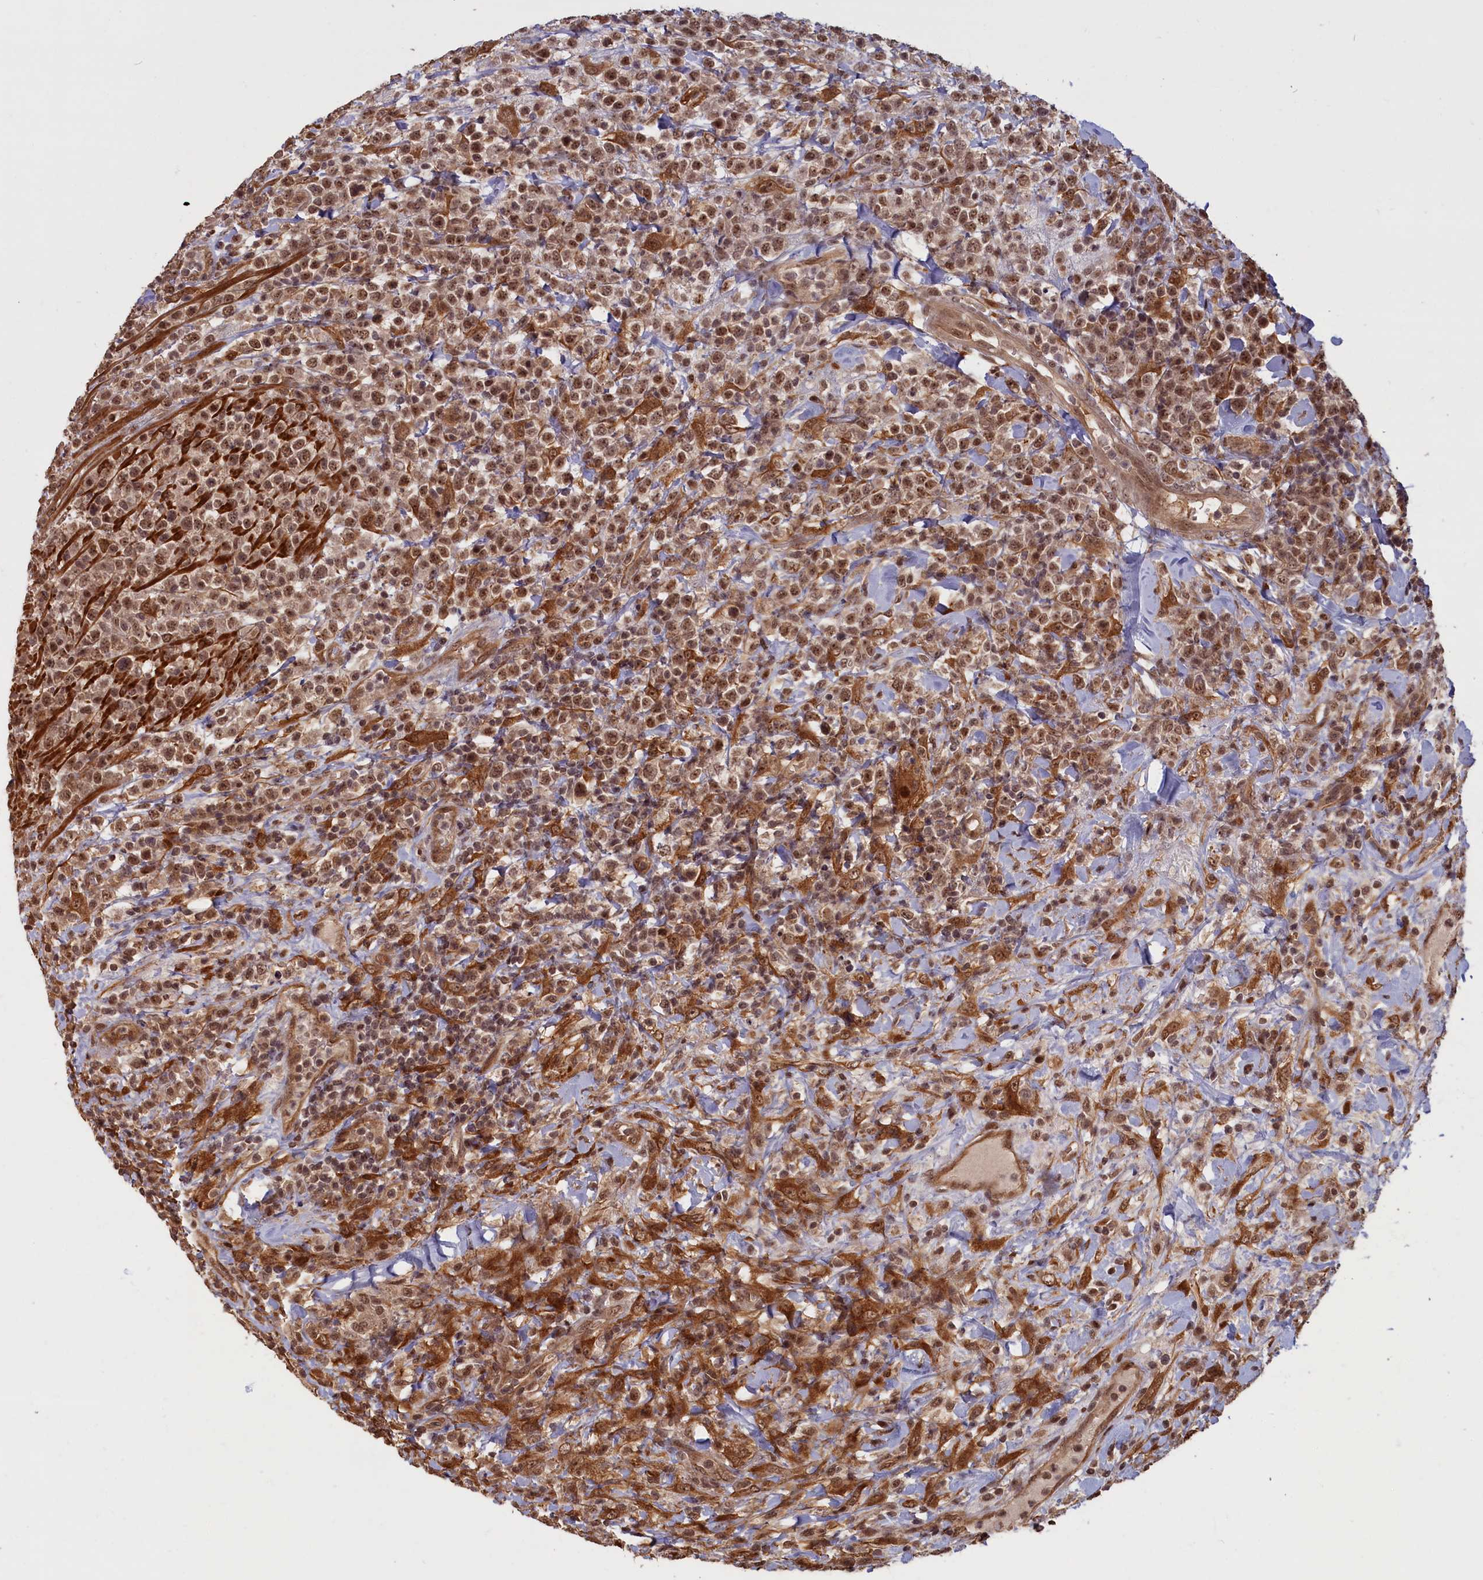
{"staining": {"intensity": "moderate", "quantity": ">75%", "location": "cytoplasmic/membranous,nuclear"}, "tissue": "lymphoma", "cell_type": "Tumor cells", "image_type": "cancer", "snomed": [{"axis": "morphology", "description": "Malignant lymphoma, non-Hodgkin's type, High grade"}, {"axis": "topography", "description": "Colon"}], "caption": "Lymphoma stained with a brown dye displays moderate cytoplasmic/membranous and nuclear positive staining in approximately >75% of tumor cells.", "gene": "HIF3A", "patient": {"sex": "female", "age": 53}}